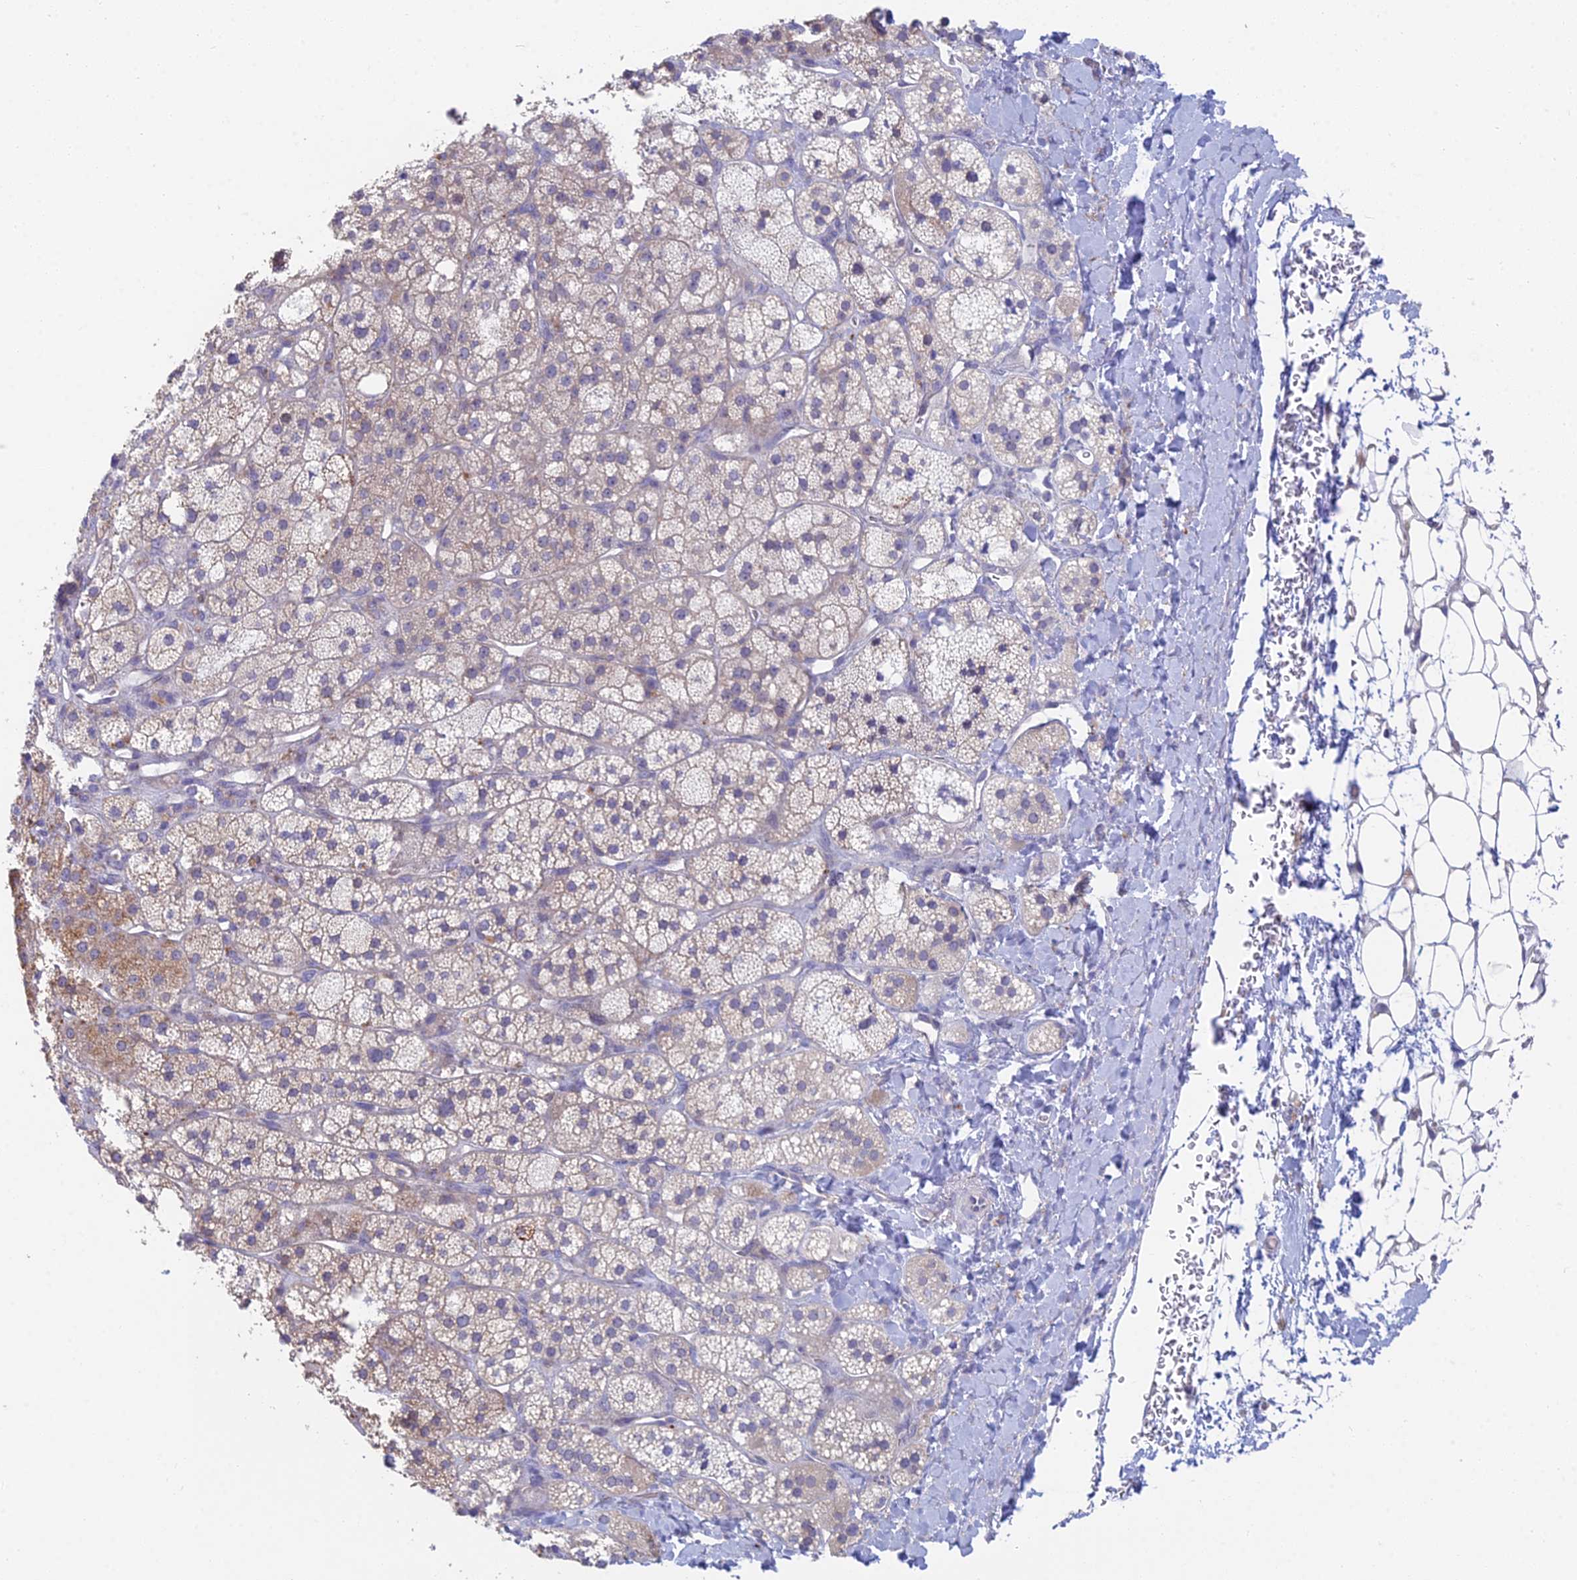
{"staining": {"intensity": "moderate", "quantity": "<25%", "location": "cytoplasmic/membranous"}, "tissue": "adrenal gland", "cell_type": "Glandular cells", "image_type": "normal", "snomed": [{"axis": "morphology", "description": "Normal tissue, NOS"}, {"axis": "topography", "description": "Adrenal gland"}], "caption": "The image reveals immunohistochemical staining of normal adrenal gland. There is moderate cytoplasmic/membranous positivity is identified in approximately <25% of glandular cells.", "gene": "METTL26", "patient": {"sex": "male", "age": 61}}